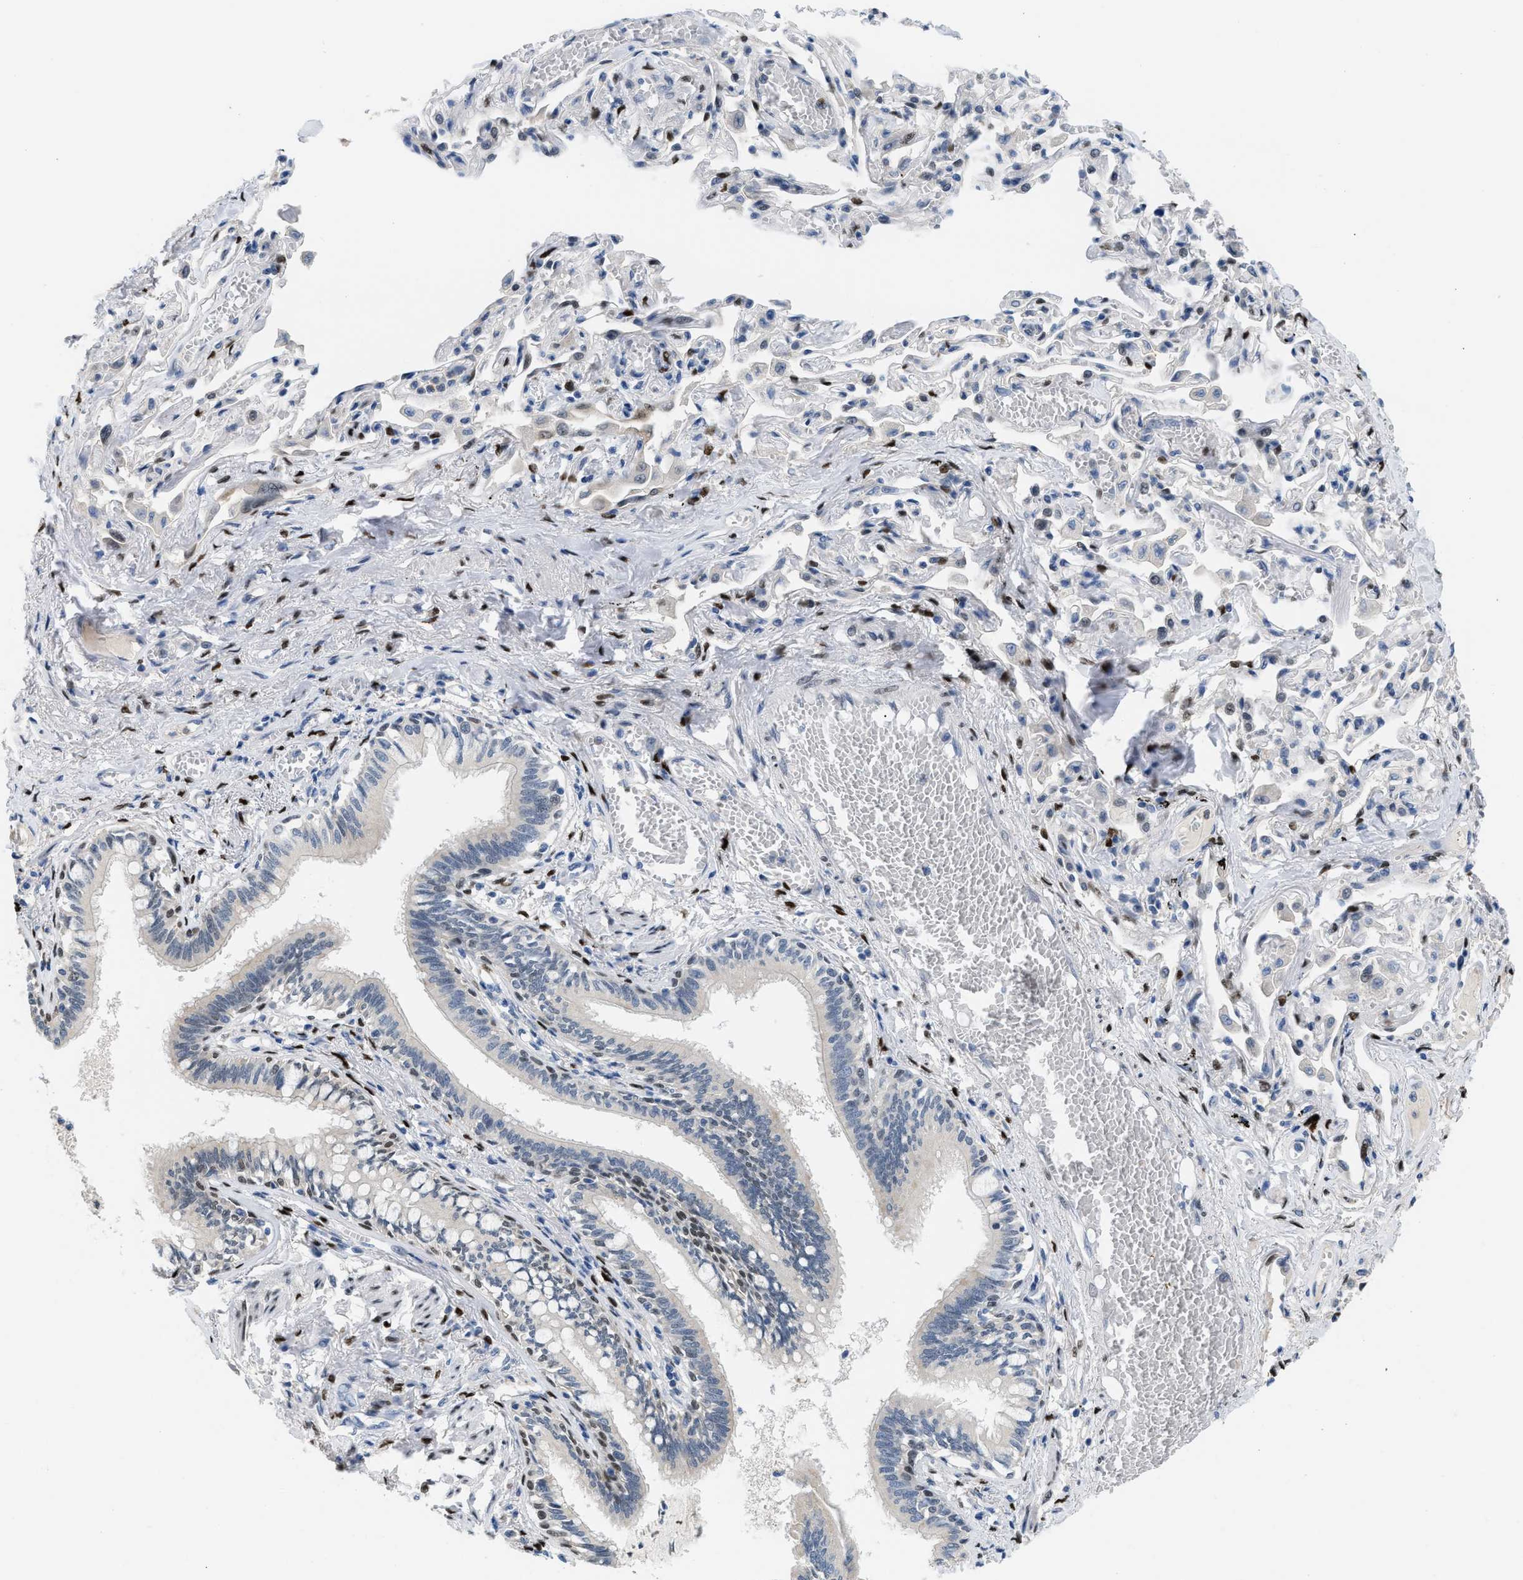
{"staining": {"intensity": "strong", "quantity": ">75%", "location": "nuclear"}, "tissue": "bronchus", "cell_type": "Respiratory epithelial cells", "image_type": "normal", "snomed": [{"axis": "morphology", "description": "Normal tissue, NOS"}, {"axis": "morphology", "description": "Inflammation, NOS"}, {"axis": "topography", "description": "Cartilage tissue"}, {"axis": "topography", "description": "Lung"}], "caption": "Immunohistochemical staining of benign bronchus demonstrates high levels of strong nuclear expression in approximately >75% of respiratory epithelial cells. The staining was performed using DAB (3,3'-diaminobenzidine), with brown indicating positive protein expression. Nuclei are stained blue with hematoxylin.", "gene": "NFIX", "patient": {"sex": "male", "age": 71}}